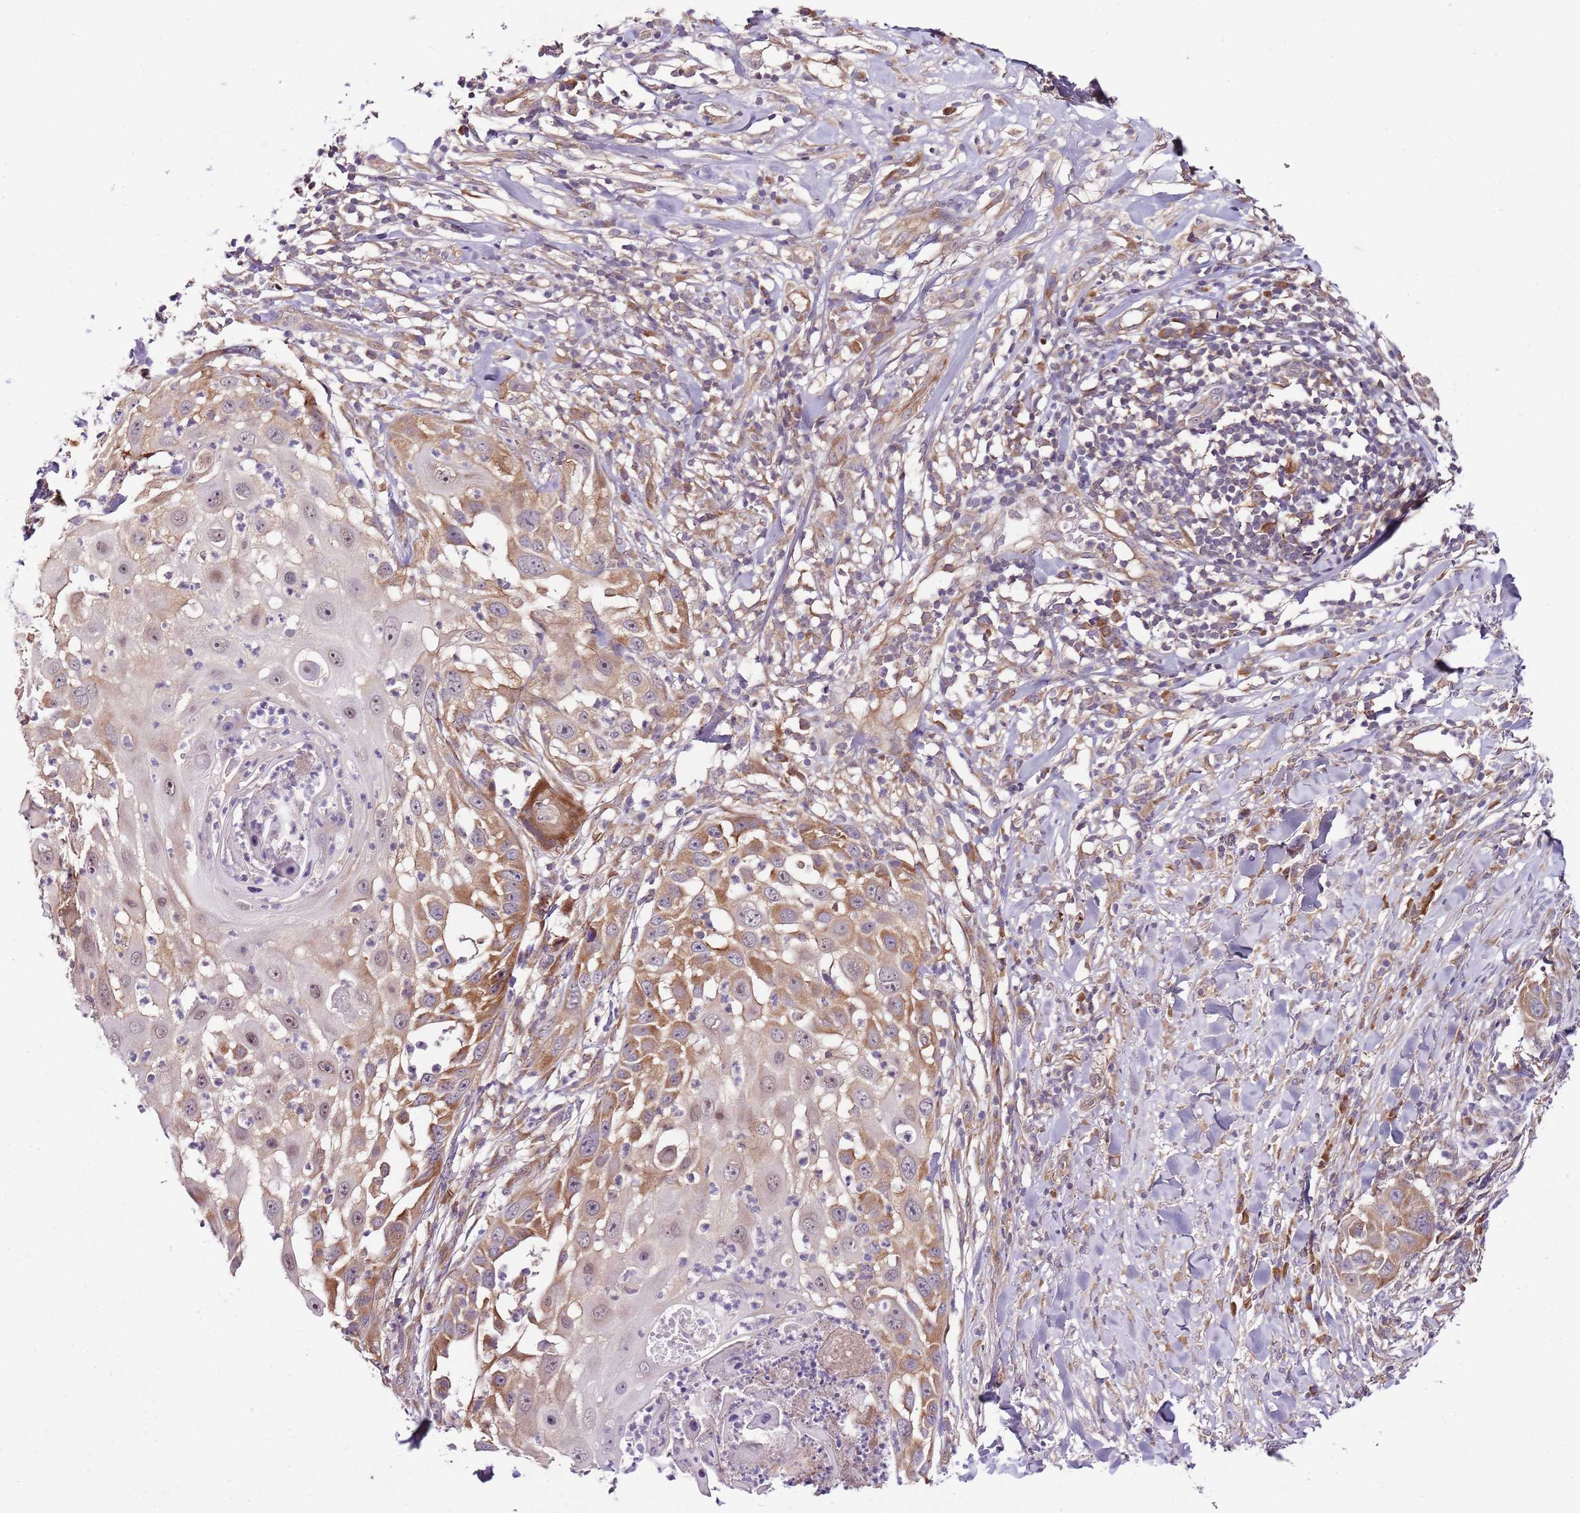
{"staining": {"intensity": "moderate", "quantity": ">75%", "location": "cytoplasmic/membranous"}, "tissue": "skin cancer", "cell_type": "Tumor cells", "image_type": "cancer", "snomed": [{"axis": "morphology", "description": "Squamous cell carcinoma, NOS"}, {"axis": "topography", "description": "Skin"}], "caption": "IHC histopathology image of neoplastic tissue: human skin cancer stained using IHC reveals medium levels of moderate protein expression localized specifically in the cytoplasmic/membranous of tumor cells, appearing as a cytoplasmic/membranous brown color.", "gene": "FBXL22", "patient": {"sex": "female", "age": 44}}